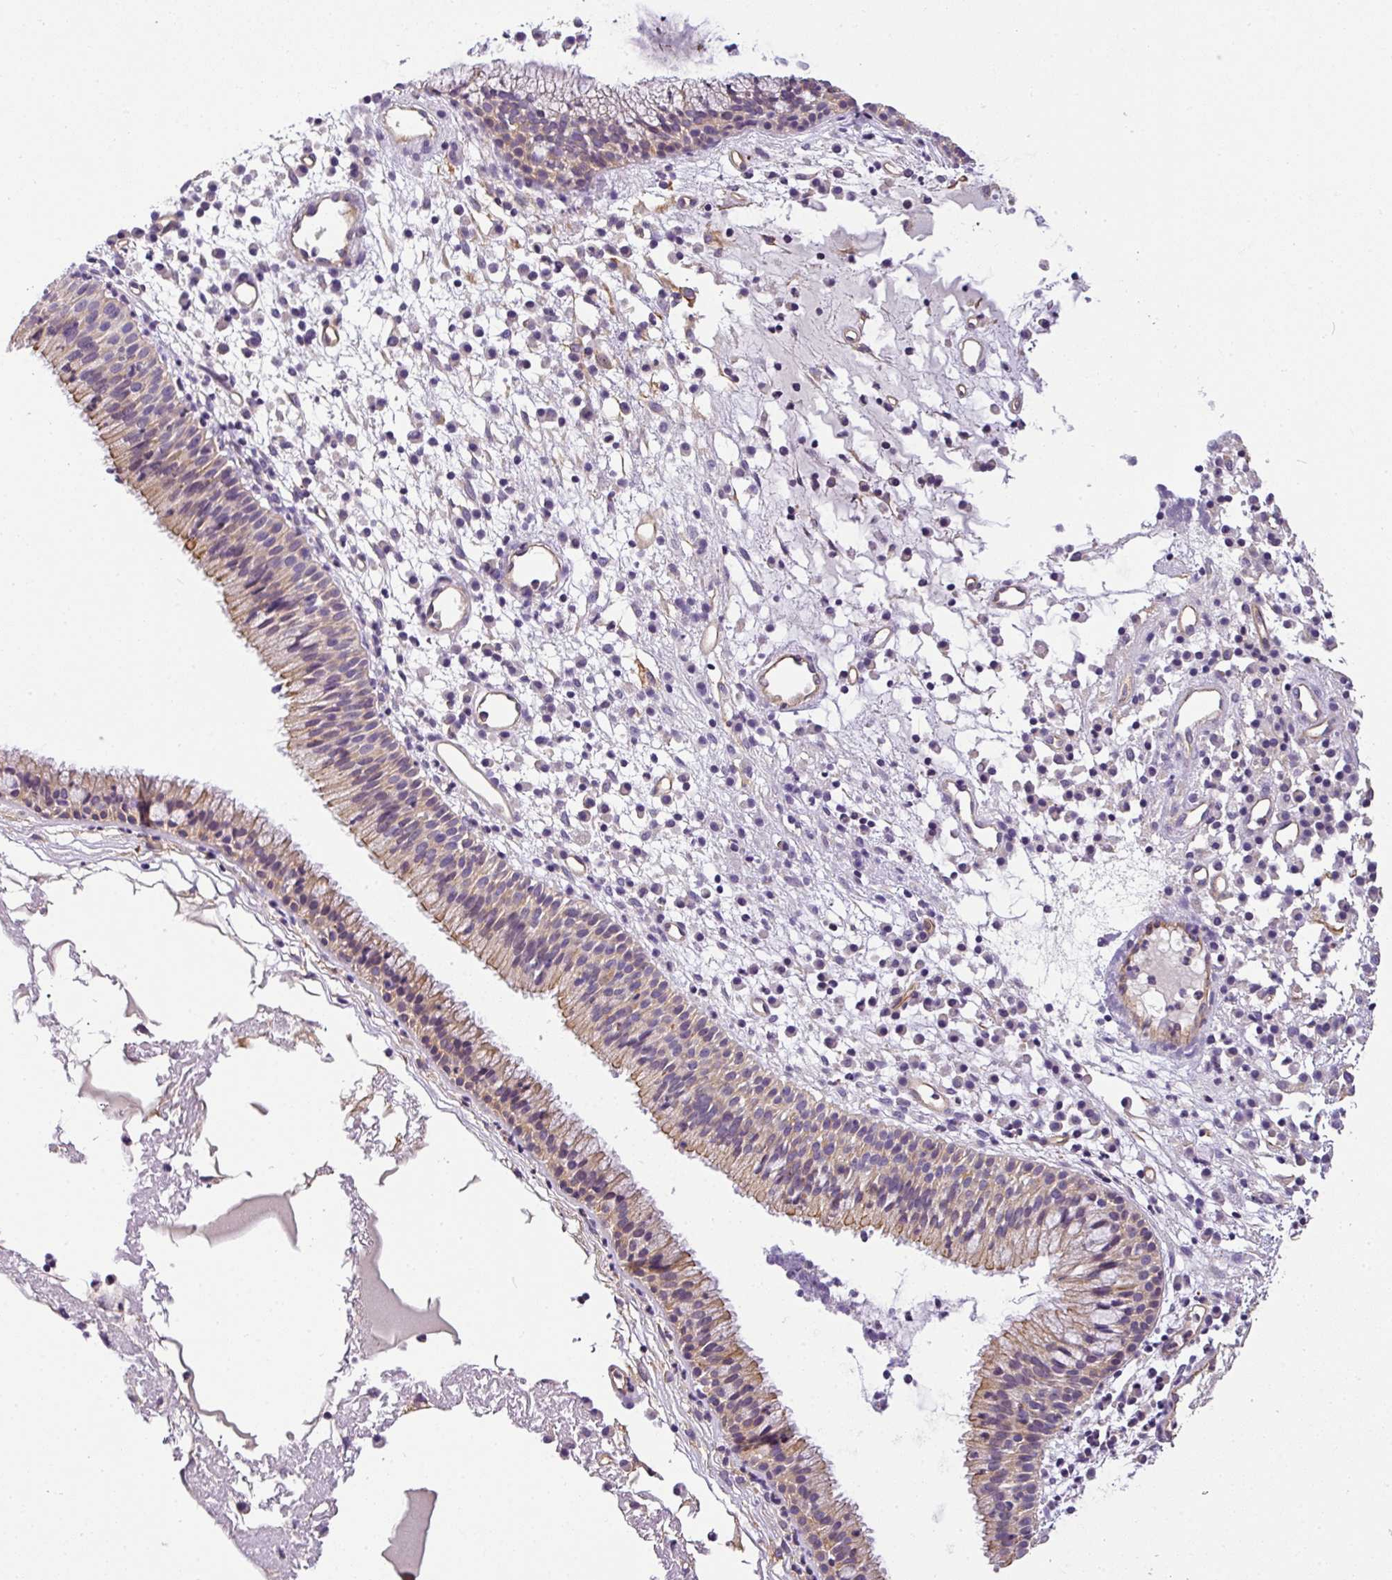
{"staining": {"intensity": "moderate", "quantity": "25%-75%", "location": "cytoplasmic/membranous"}, "tissue": "nasopharynx", "cell_type": "Respiratory epithelial cells", "image_type": "normal", "snomed": [{"axis": "morphology", "description": "Normal tissue, NOS"}, {"axis": "topography", "description": "Nasopharynx"}], "caption": "A high-resolution photomicrograph shows immunohistochemistry staining of benign nasopharynx, which exhibits moderate cytoplasmic/membranous positivity in about 25%-75% of respiratory epithelial cells. (brown staining indicates protein expression, while blue staining denotes nuclei).", "gene": "OR11H4", "patient": {"sex": "male", "age": 21}}